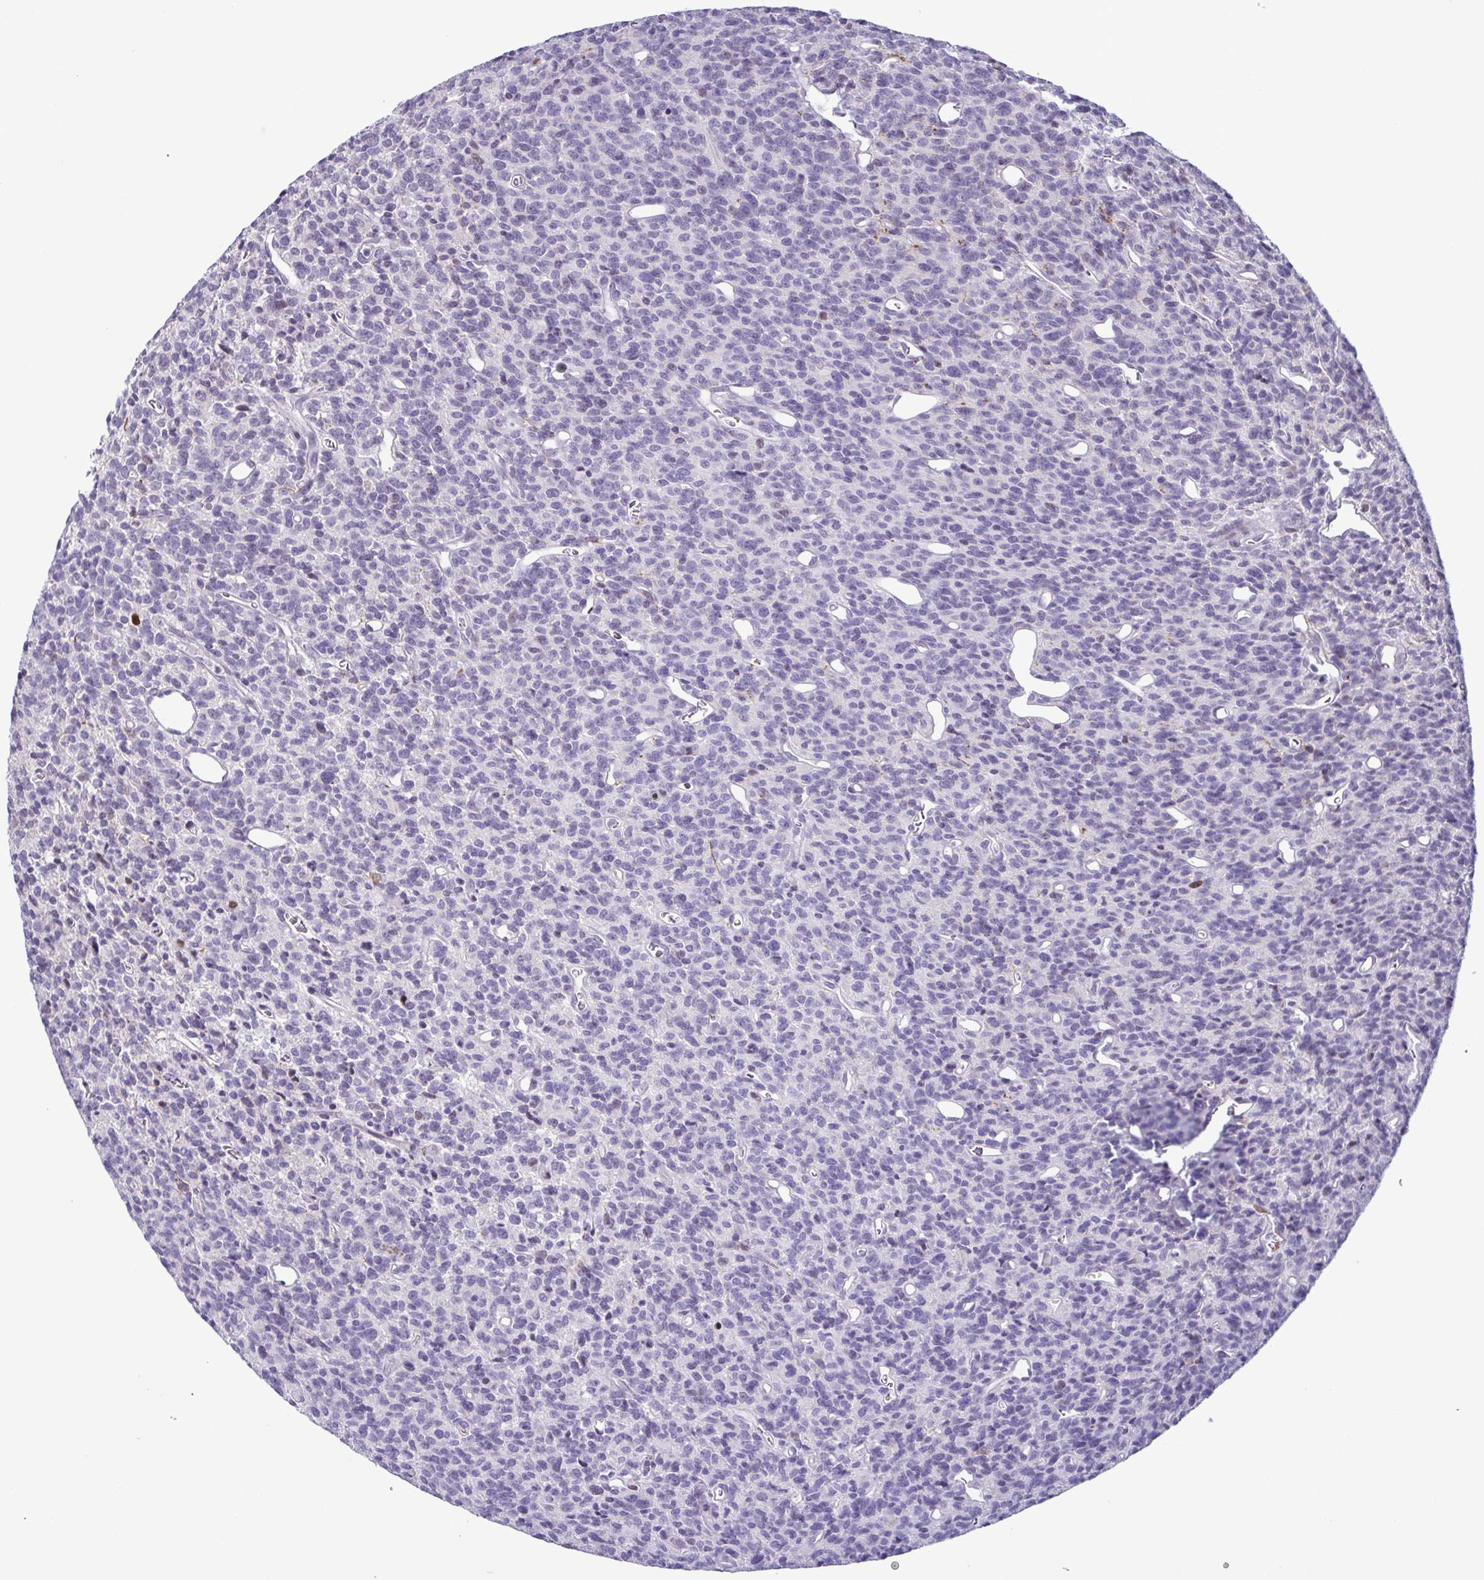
{"staining": {"intensity": "negative", "quantity": "none", "location": "none"}, "tissue": "glioma", "cell_type": "Tumor cells", "image_type": "cancer", "snomed": [{"axis": "morphology", "description": "Glioma, malignant, High grade"}, {"axis": "topography", "description": "Brain"}], "caption": "IHC histopathology image of neoplastic tissue: malignant high-grade glioma stained with DAB (3,3'-diaminobenzidine) shows no significant protein expression in tumor cells.", "gene": "IRF1", "patient": {"sex": "male", "age": 76}}